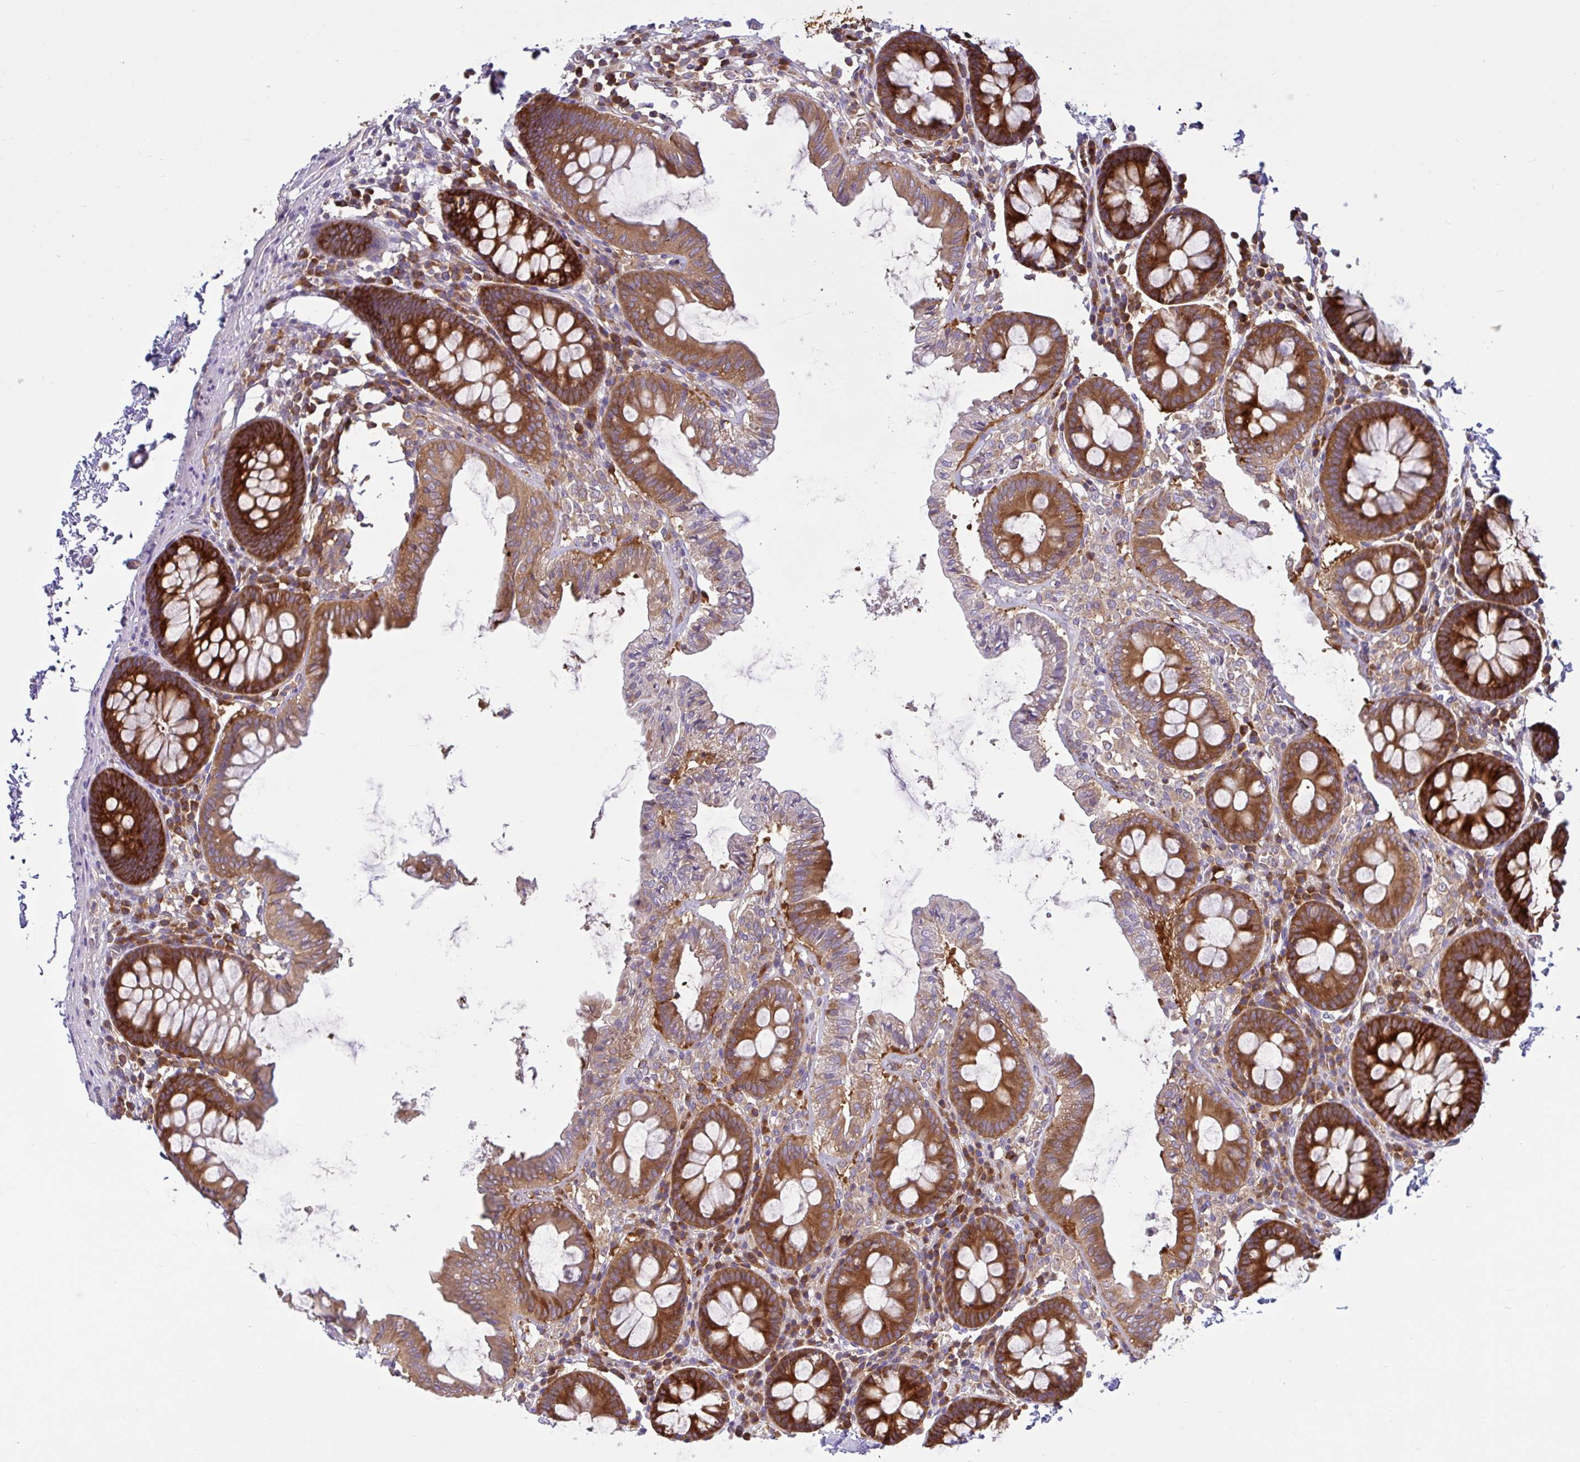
{"staining": {"intensity": "negative", "quantity": "none", "location": "none"}, "tissue": "colon", "cell_type": "Endothelial cells", "image_type": "normal", "snomed": [{"axis": "morphology", "description": "Normal tissue, NOS"}, {"axis": "topography", "description": "Colon"}, {"axis": "topography", "description": "Peripheral nerve tissue"}], "caption": "Immunohistochemical staining of benign human colon displays no significant staining in endothelial cells.", "gene": "LARS1", "patient": {"sex": "male", "age": 84}}